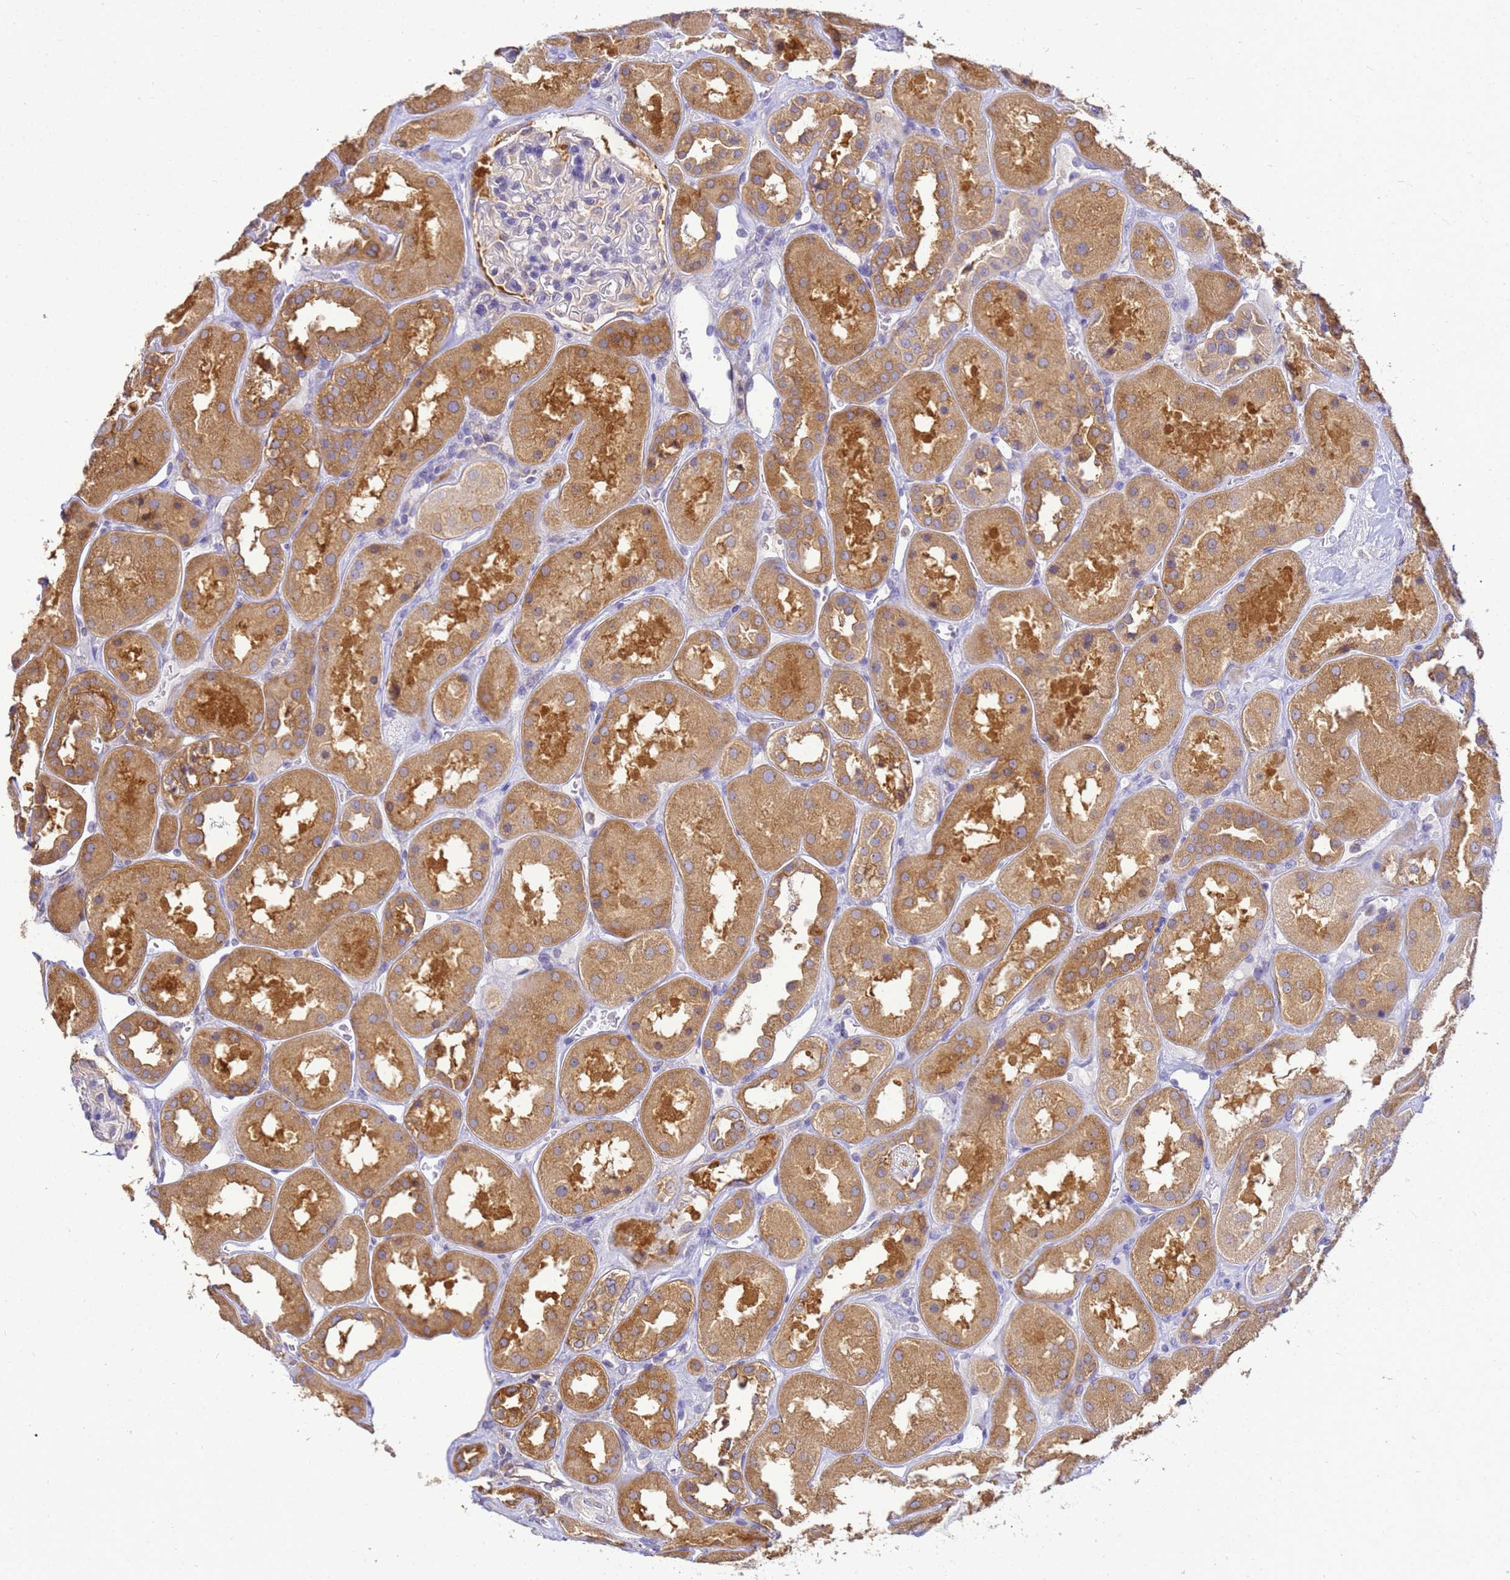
{"staining": {"intensity": "negative", "quantity": "none", "location": "none"}, "tissue": "kidney", "cell_type": "Cells in glomeruli", "image_type": "normal", "snomed": [{"axis": "morphology", "description": "Normal tissue, NOS"}, {"axis": "topography", "description": "Kidney"}], "caption": "High magnification brightfield microscopy of normal kidney stained with DAB (3,3'-diaminobenzidine) (brown) and counterstained with hematoxylin (blue): cells in glomeruli show no significant positivity. (DAB immunohistochemistry, high magnification).", "gene": "NARS1", "patient": {"sex": "male", "age": 70}}